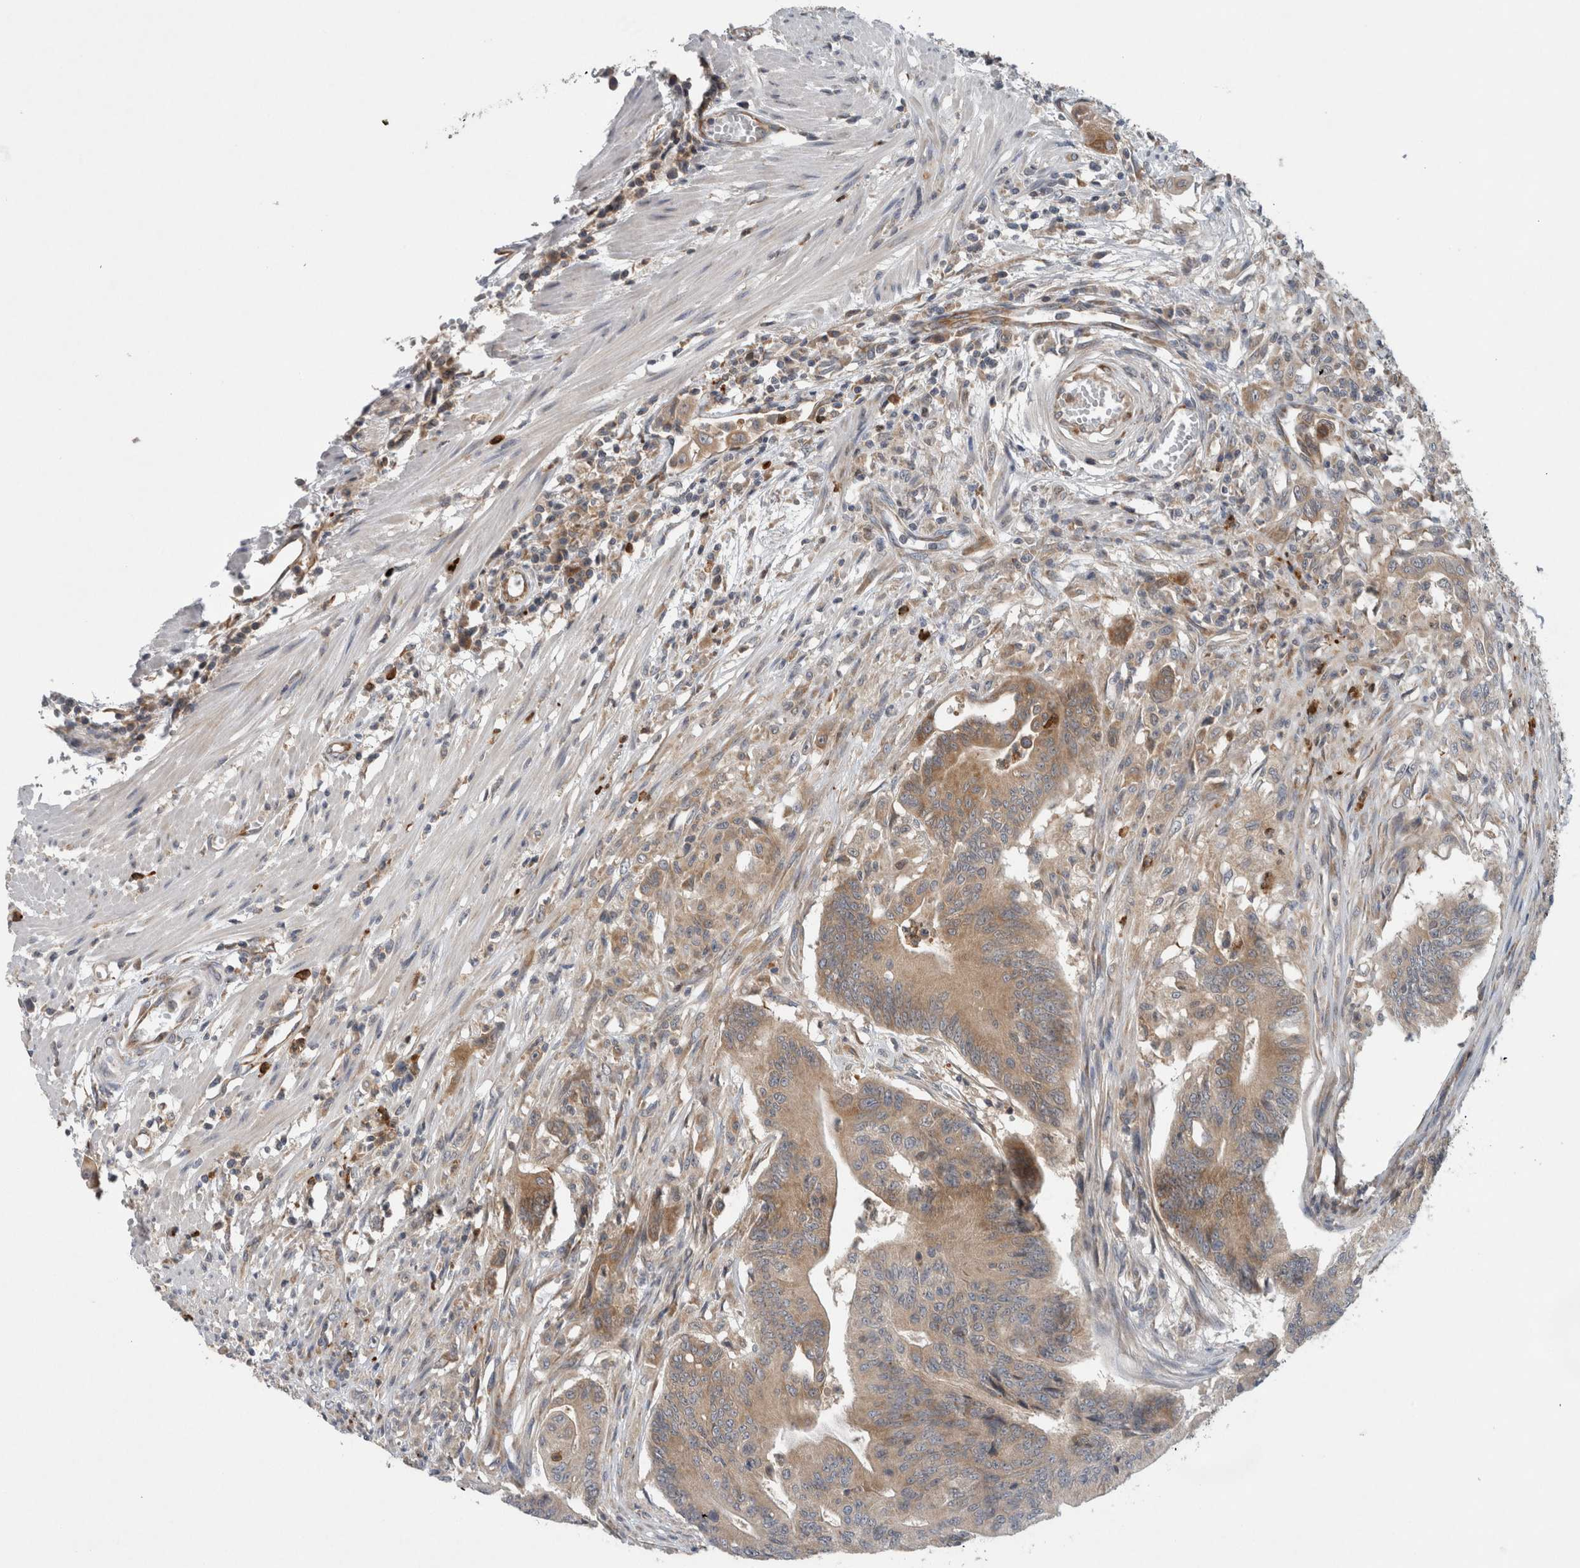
{"staining": {"intensity": "moderate", "quantity": "25%-75%", "location": "cytoplasmic/membranous"}, "tissue": "colorectal cancer", "cell_type": "Tumor cells", "image_type": "cancer", "snomed": [{"axis": "morphology", "description": "Adenoma, NOS"}, {"axis": "morphology", "description": "Adenocarcinoma, NOS"}, {"axis": "topography", "description": "Colon"}], "caption": "Colorectal adenoma stained for a protein (brown) reveals moderate cytoplasmic/membranous positive positivity in approximately 25%-75% of tumor cells.", "gene": "PDCD2", "patient": {"sex": "male", "age": 79}}